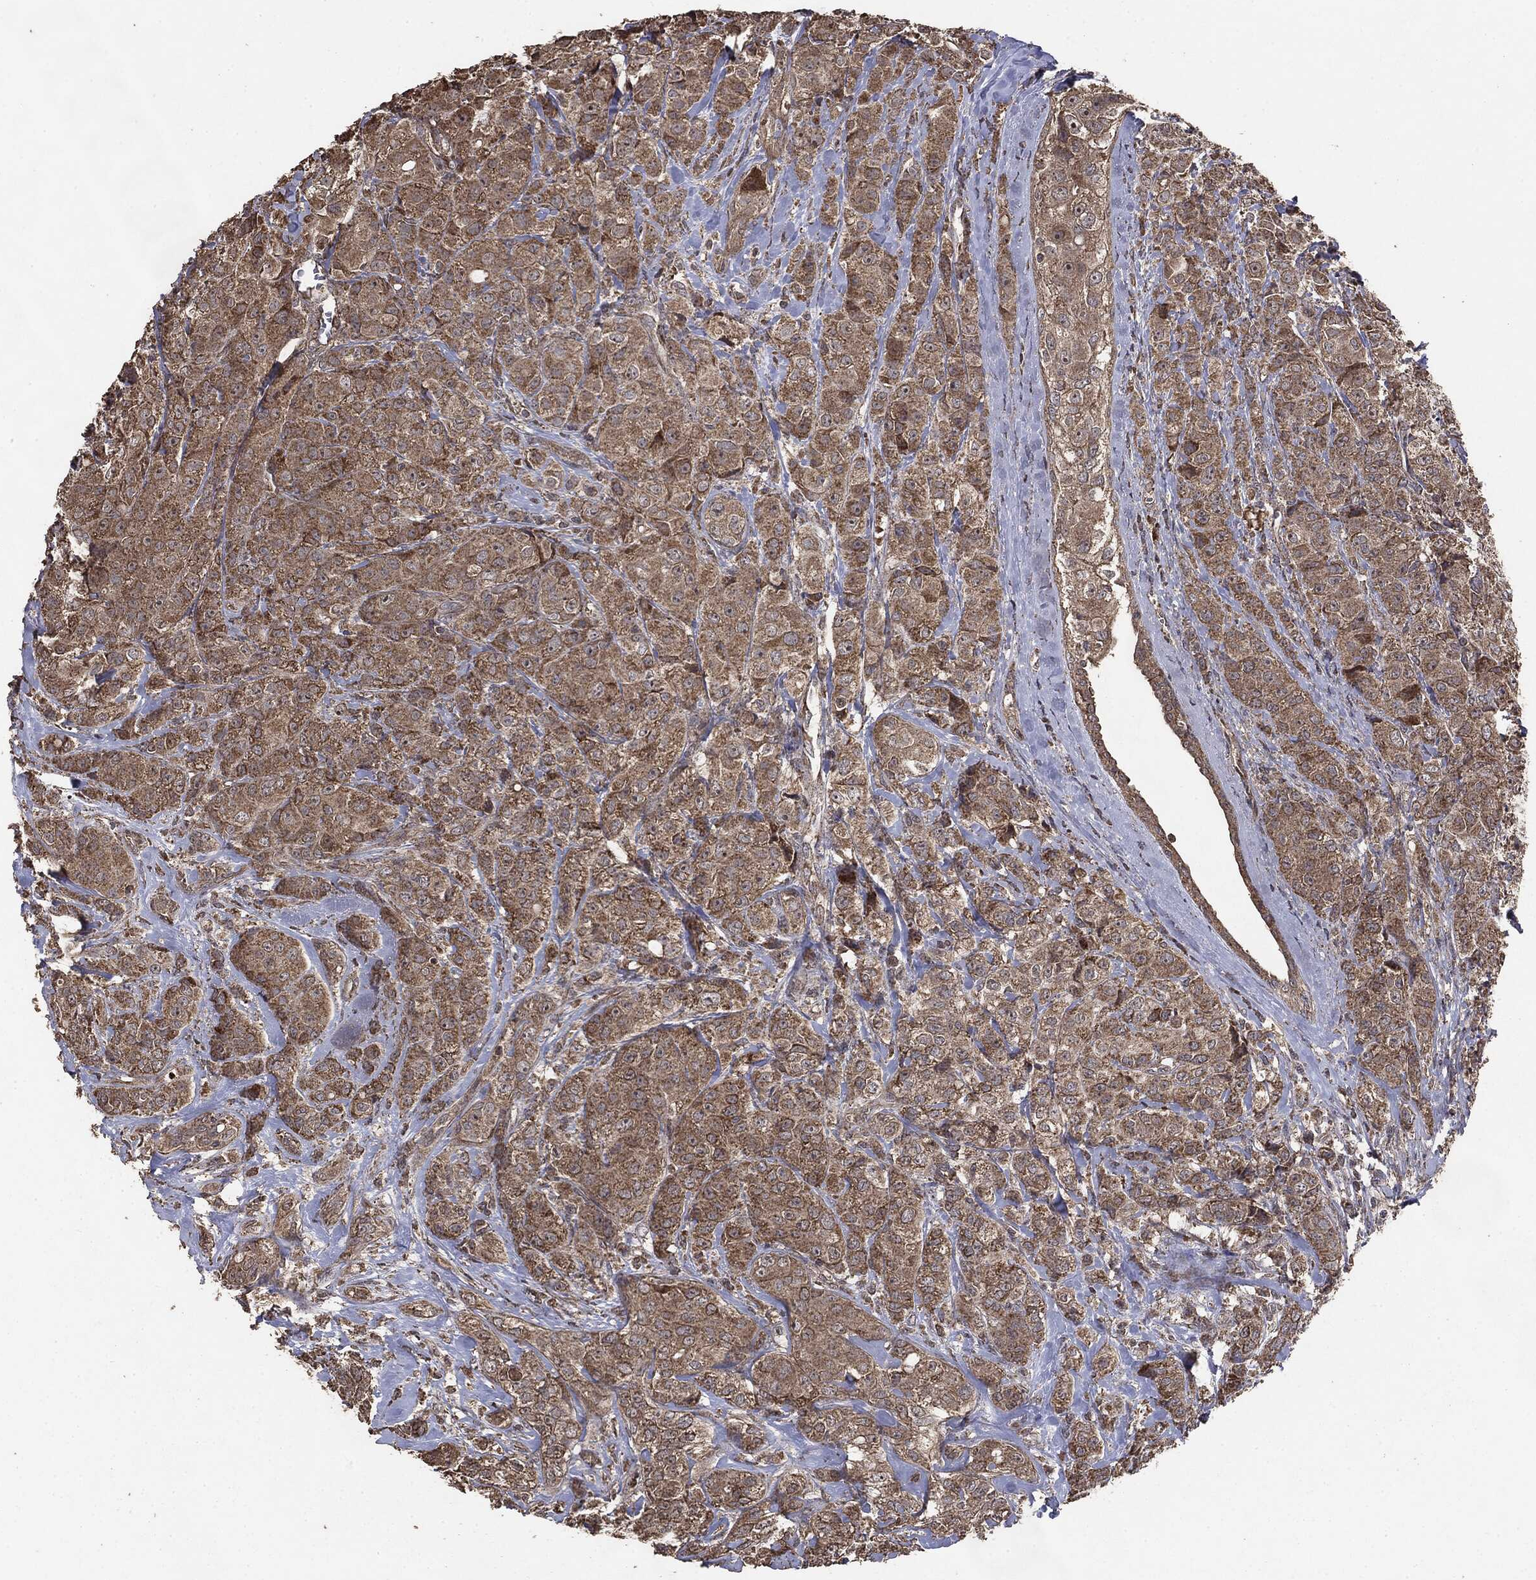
{"staining": {"intensity": "moderate", "quantity": ">75%", "location": "cytoplasmic/membranous"}, "tissue": "breast cancer", "cell_type": "Tumor cells", "image_type": "cancer", "snomed": [{"axis": "morphology", "description": "Normal tissue, NOS"}, {"axis": "morphology", "description": "Duct carcinoma"}, {"axis": "topography", "description": "Breast"}], "caption": "Breast invasive ductal carcinoma stained for a protein exhibits moderate cytoplasmic/membranous positivity in tumor cells. Using DAB (3,3'-diaminobenzidine) (brown) and hematoxylin (blue) stains, captured at high magnification using brightfield microscopy.", "gene": "MTOR", "patient": {"sex": "female", "age": 43}}